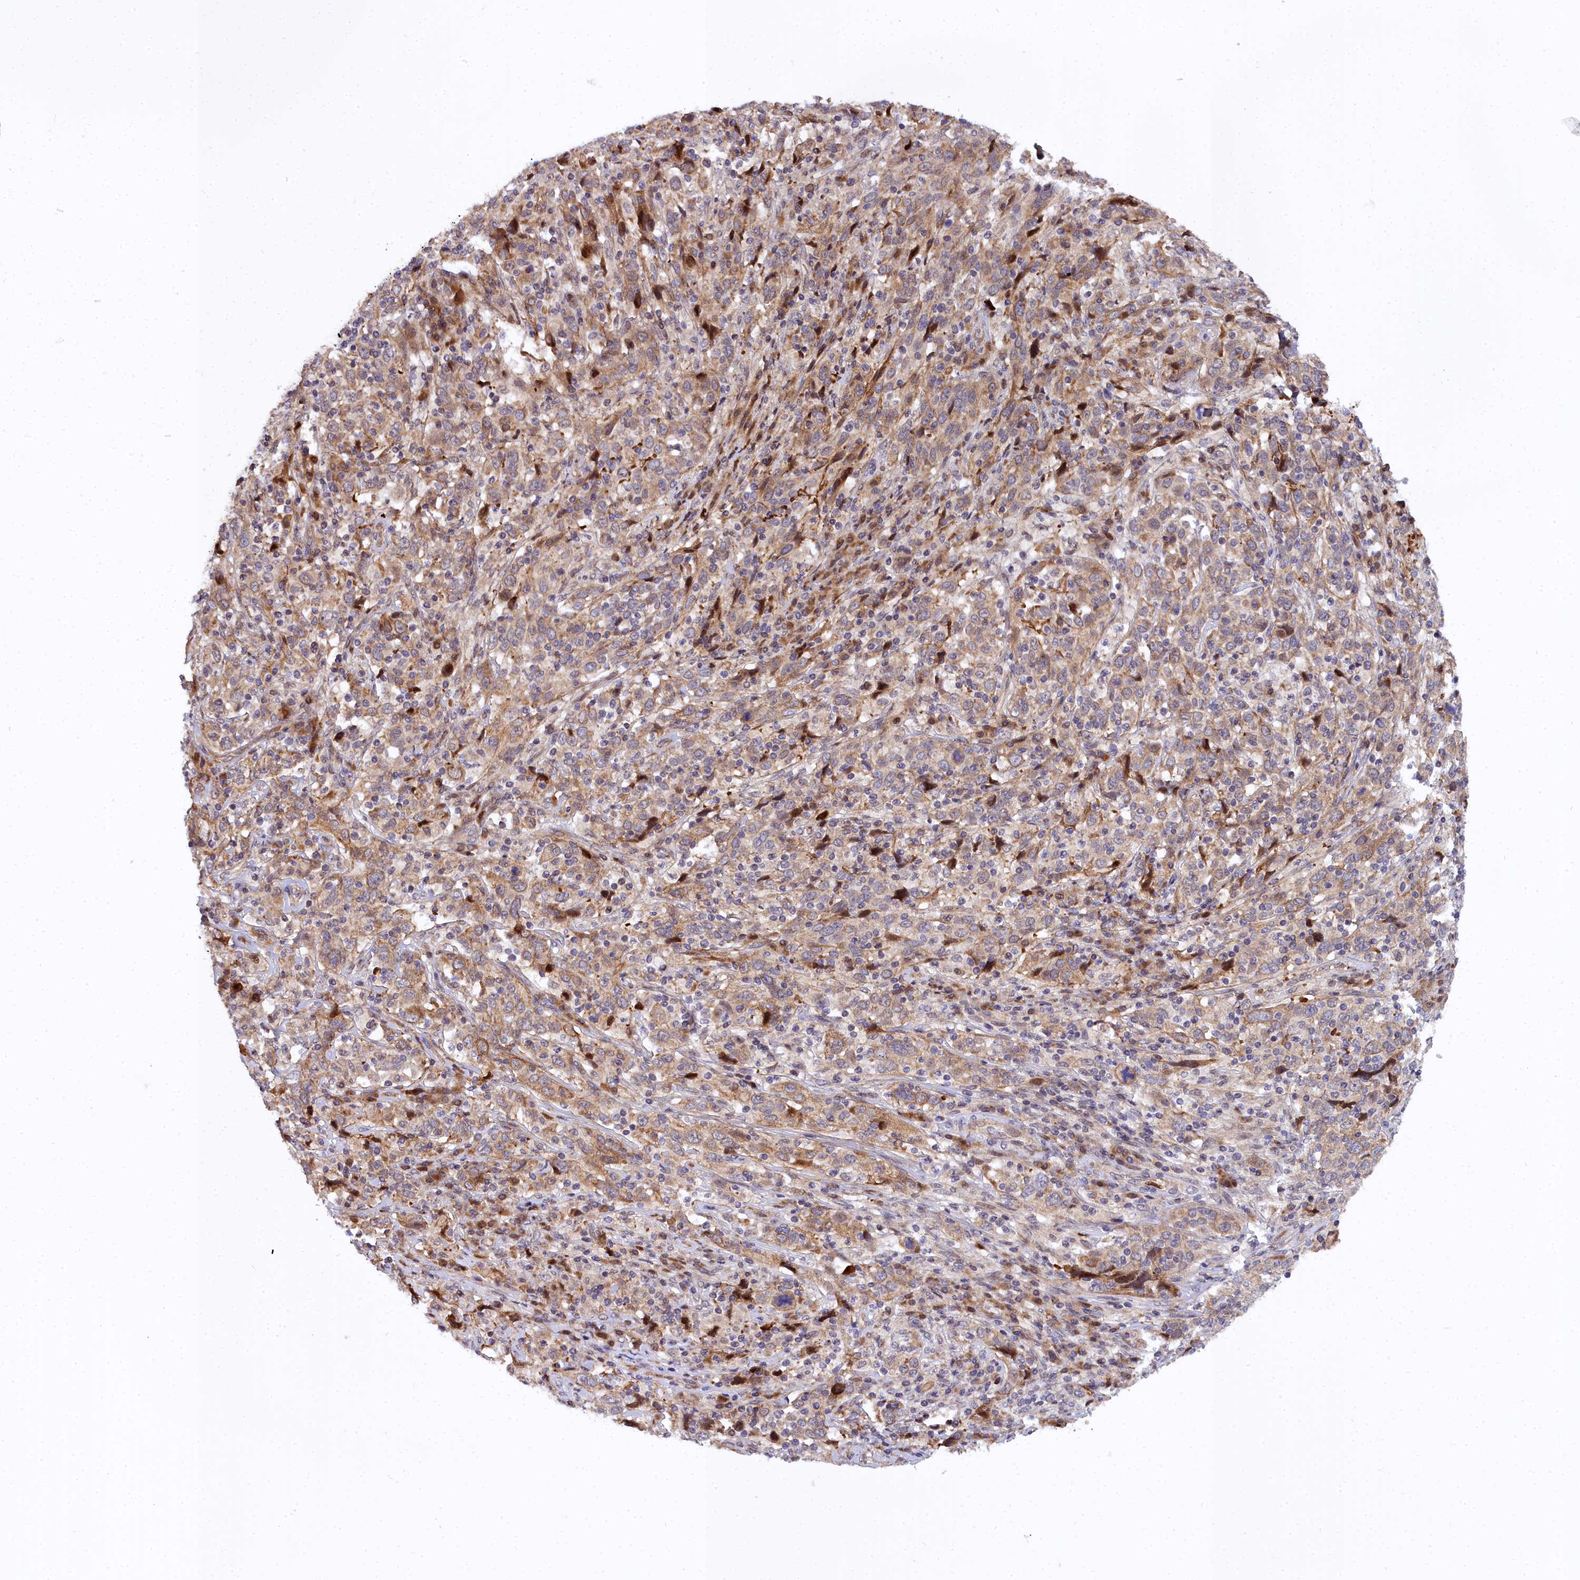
{"staining": {"intensity": "moderate", "quantity": ">75%", "location": "cytoplasmic/membranous"}, "tissue": "cervical cancer", "cell_type": "Tumor cells", "image_type": "cancer", "snomed": [{"axis": "morphology", "description": "Squamous cell carcinoma, NOS"}, {"axis": "topography", "description": "Cervix"}], "caption": "Brown immunohistochemical staining in squamous cell carcinoma (cervical) shows moderate cytoplasmic/membranous expression in approximately >75% of tumor cells.", "gene": "MRPS11", "patient": {"sex": "female", "age": 46}}